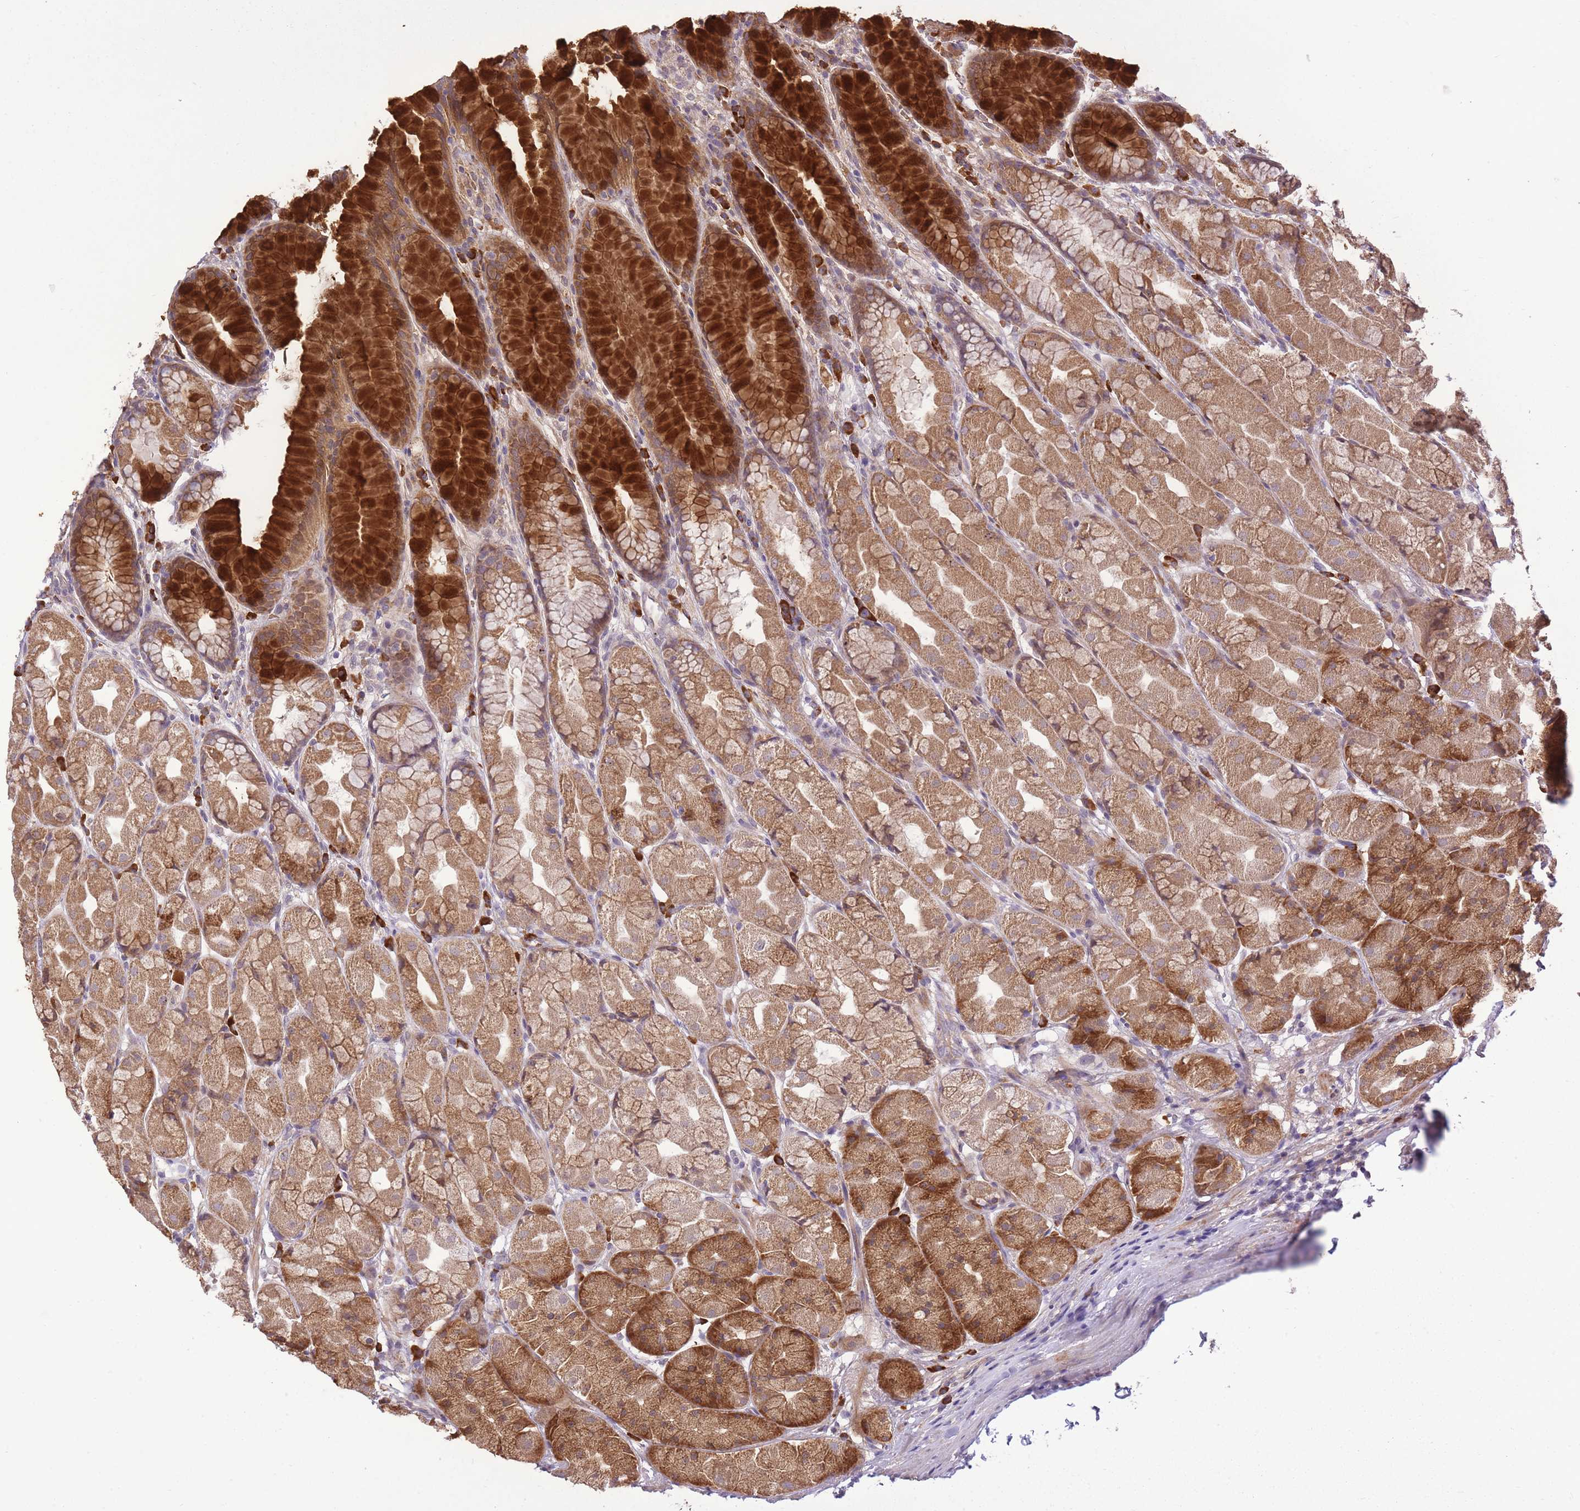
{"staining": {"intensity": "strong", "quantity": "25%-75%", "location": "cytoplasmic/membranous"}, "tissue": "stomach", "cell_type": "Glandular cells", "image_type": "normal", "snomed": [{"axis": "morphology", "description": "Normal tissue, NOS"}, {"axis": "topography", "description": "Stomach"}], "caption": "Protein staining by immunohistochemistry displays strong cytoplasmic/membranous positivity in about 25%-75% of glandular cells in benign stomach.", "gene": "POLR3F", "patient": {"sex": "male", "age": 57}}